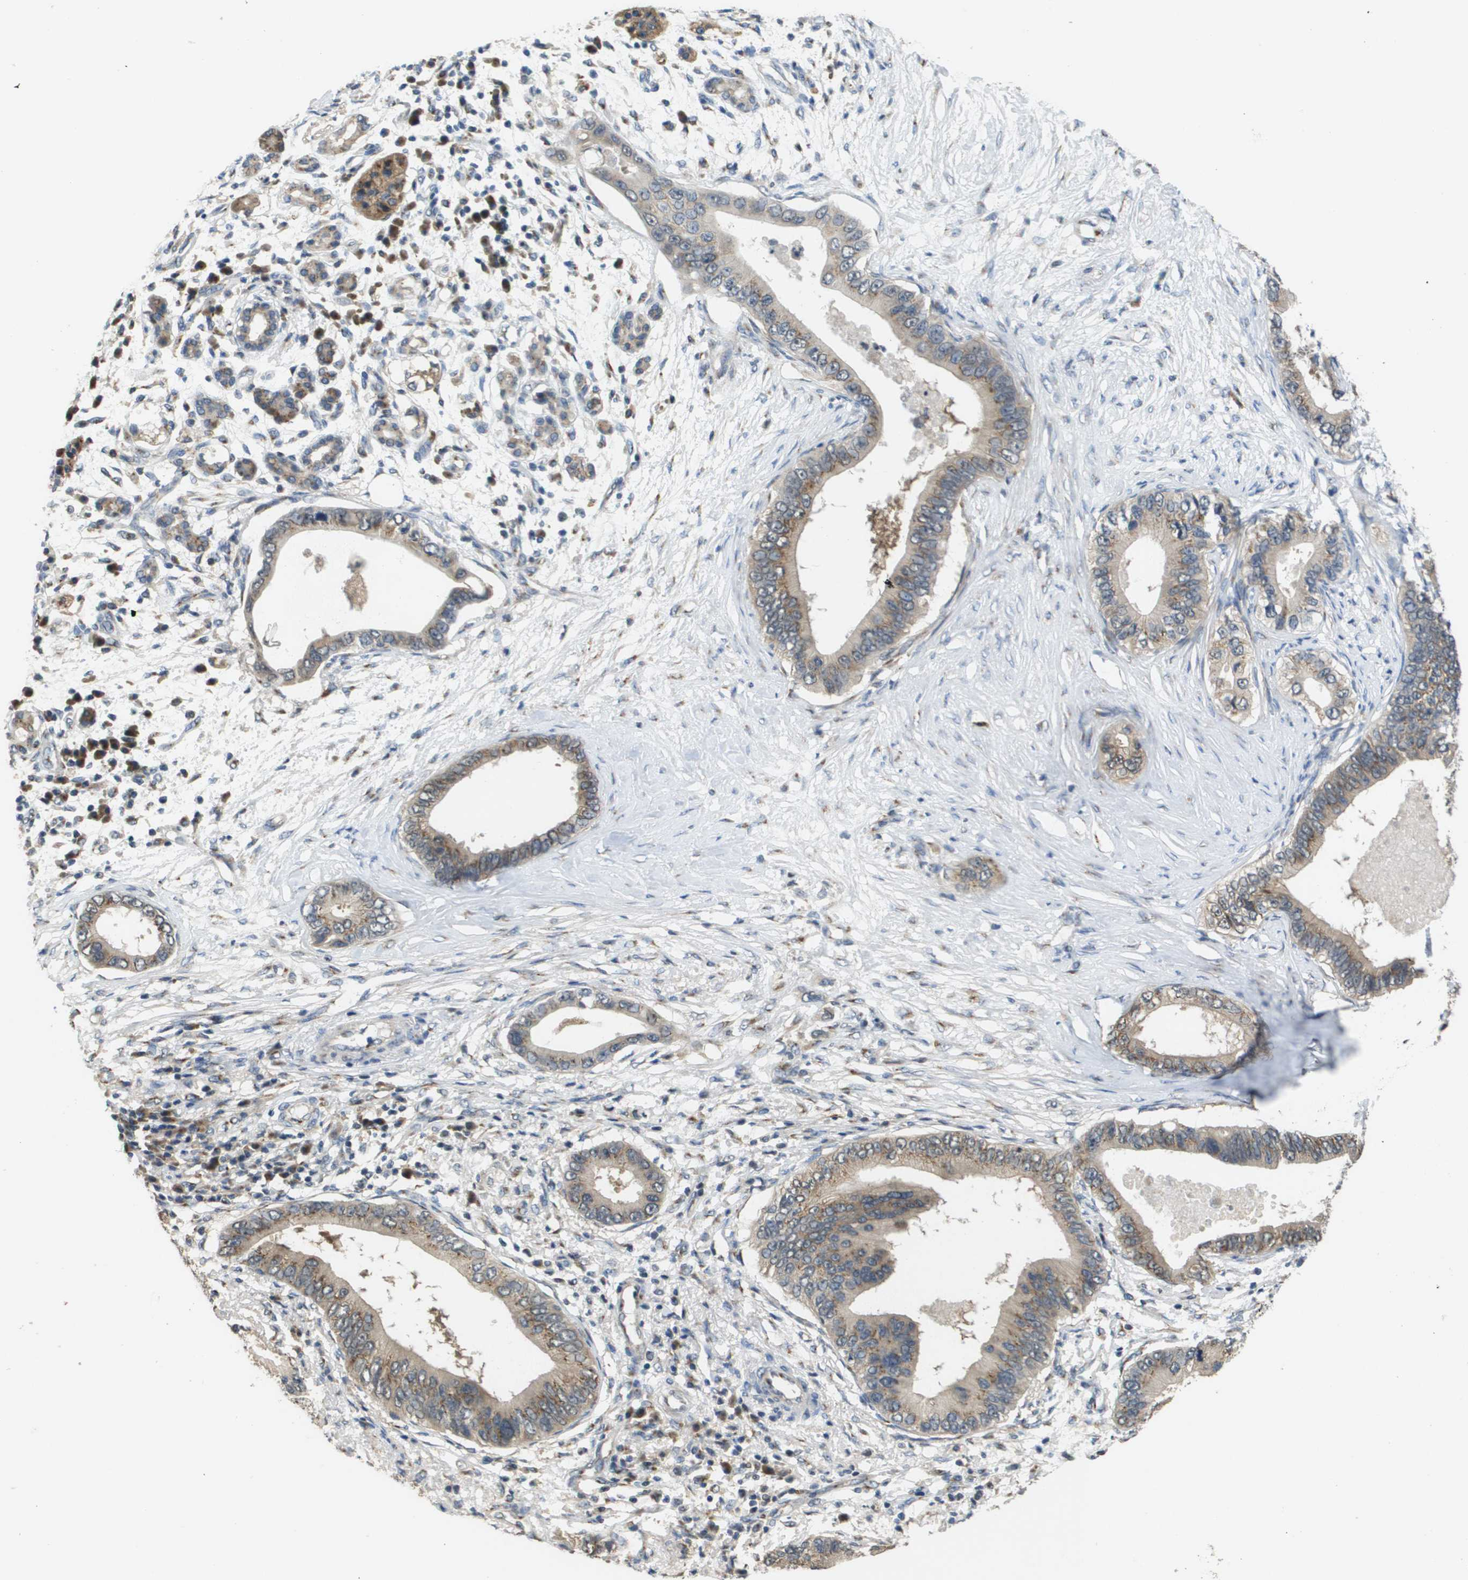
{"staining": {"intensity": "moderate", "quantity": ">75%", "location": "cytoplasmic/membranous"}, "tissue": "pancreatic cancer", "cell_type": "Tumor cells", "image_type": "cancer", "snomed": [{"axis": "morphology", "description": "Adenocarcinoma, NOS"}, {"axis": "topography", "description": "Pancreas"}], "caption": "Protein staining of pancreatic cancer (adenocarcinoma) tissue exhibits moderate cytoplasmic/membranous staining in approximately >75% of tumor cells. (DAB (3,3'-diaminobenzidine) = brown stain, brightfield microscopy at high magnification).", "gene": "PCK1", "patient": {"sex": "male", "age": 77}}